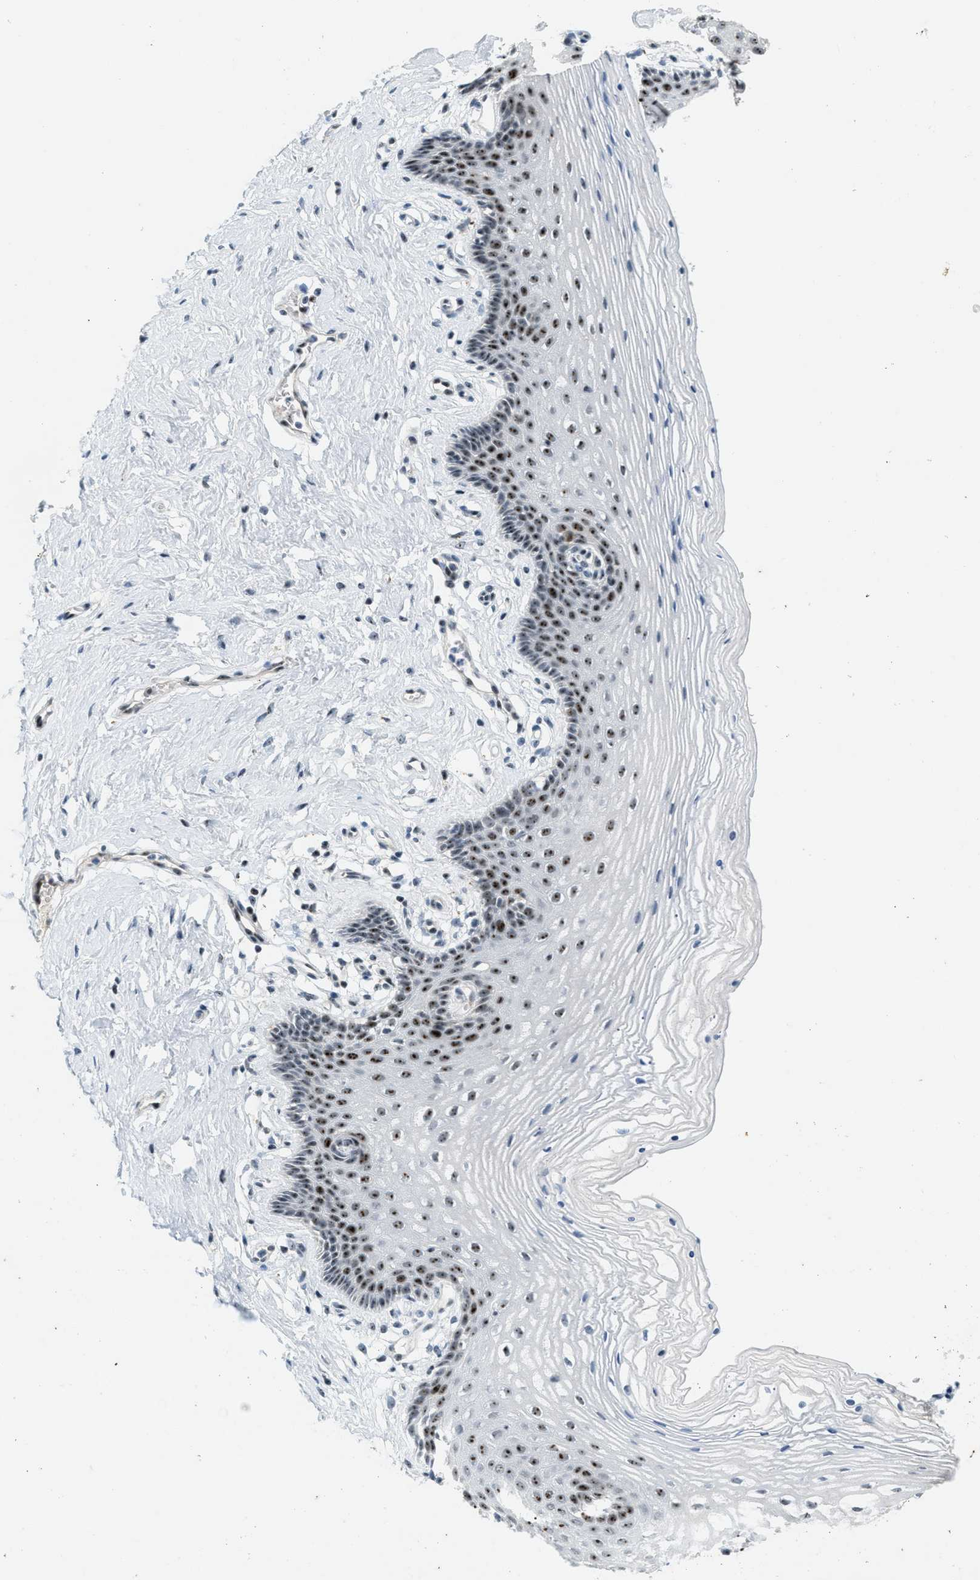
{"staining": {"intensity": "strong", "quantity": "25%-75%", "location": "nuclear"}, "tissue": "vagina", "cell_type": "Squamous epithelial cells", "image_type": "normal", "snomed": [{"axis": "morphology", "description": "Normal tissue, NOS"}, {"axis": "topography", "description": "Vagina"}], "caption": "Immunohistochemistry histopathology image of unremarkable vagina stained for a protein (brown), which demonstrates high levels of strong nuclear expression in about 25%-75% of squamous epithelial cells.", "gene": "DDX47", "patient": {"sex": "female", "age": 32}}